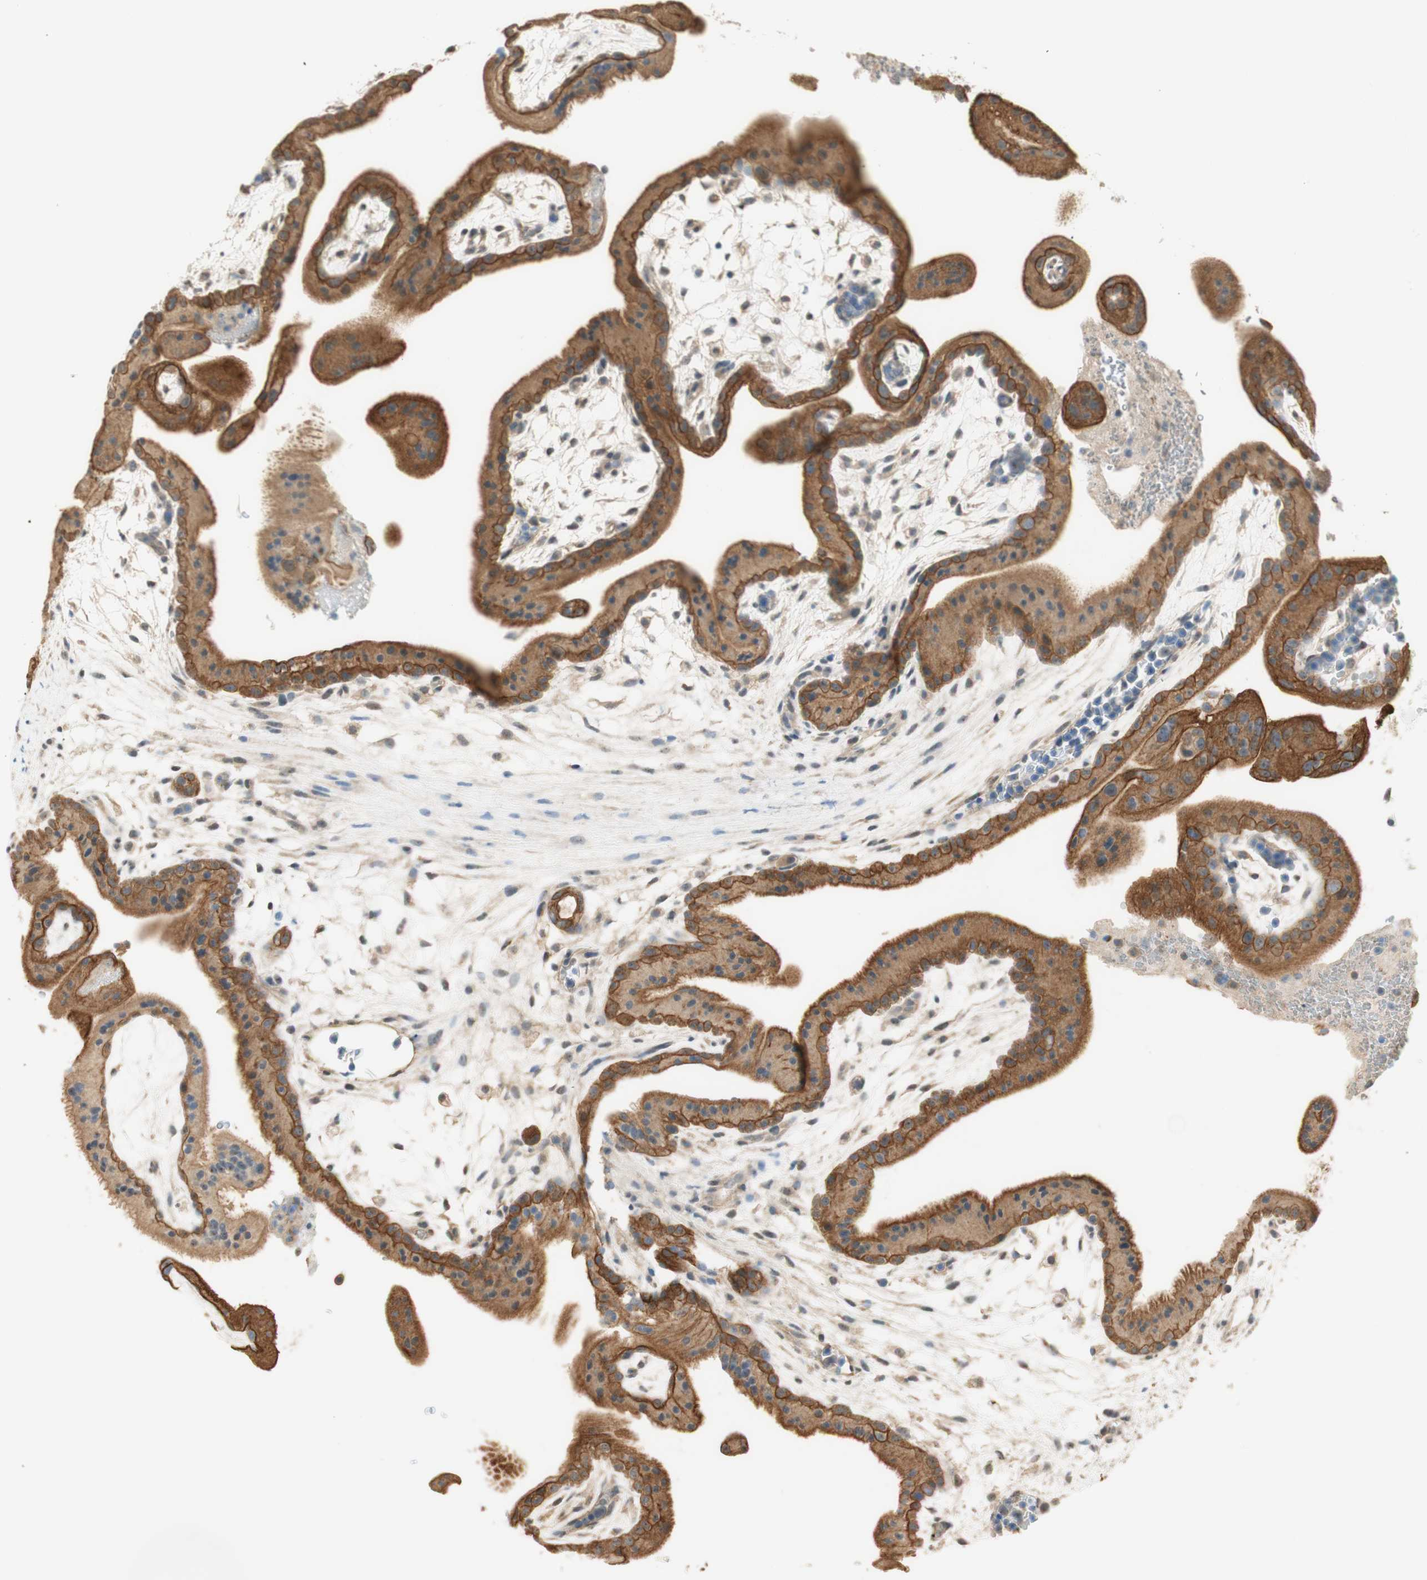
{"staining": {"intensity": "strong", "quantity": ">75%", "location": "cytoplasmic/membranous"}, "tissue": "placenta", "cell_type": "Trophoblastic cells", "image_type": "normal", "snomed": [{"axis": "morphology", "description": "Normal tissue, NOS"}, {"axis": "topography", "description": "Placenta"}], "caption": "This photomicrograph demonstrates immunohistochemistry (IHC) staining of benign placenta, with high strong cytoplasmic/membranous expression in about >75% of trophoblastic cells.", "gene": "SPINT2", "patient": {"sex": "female", "age": 19}}